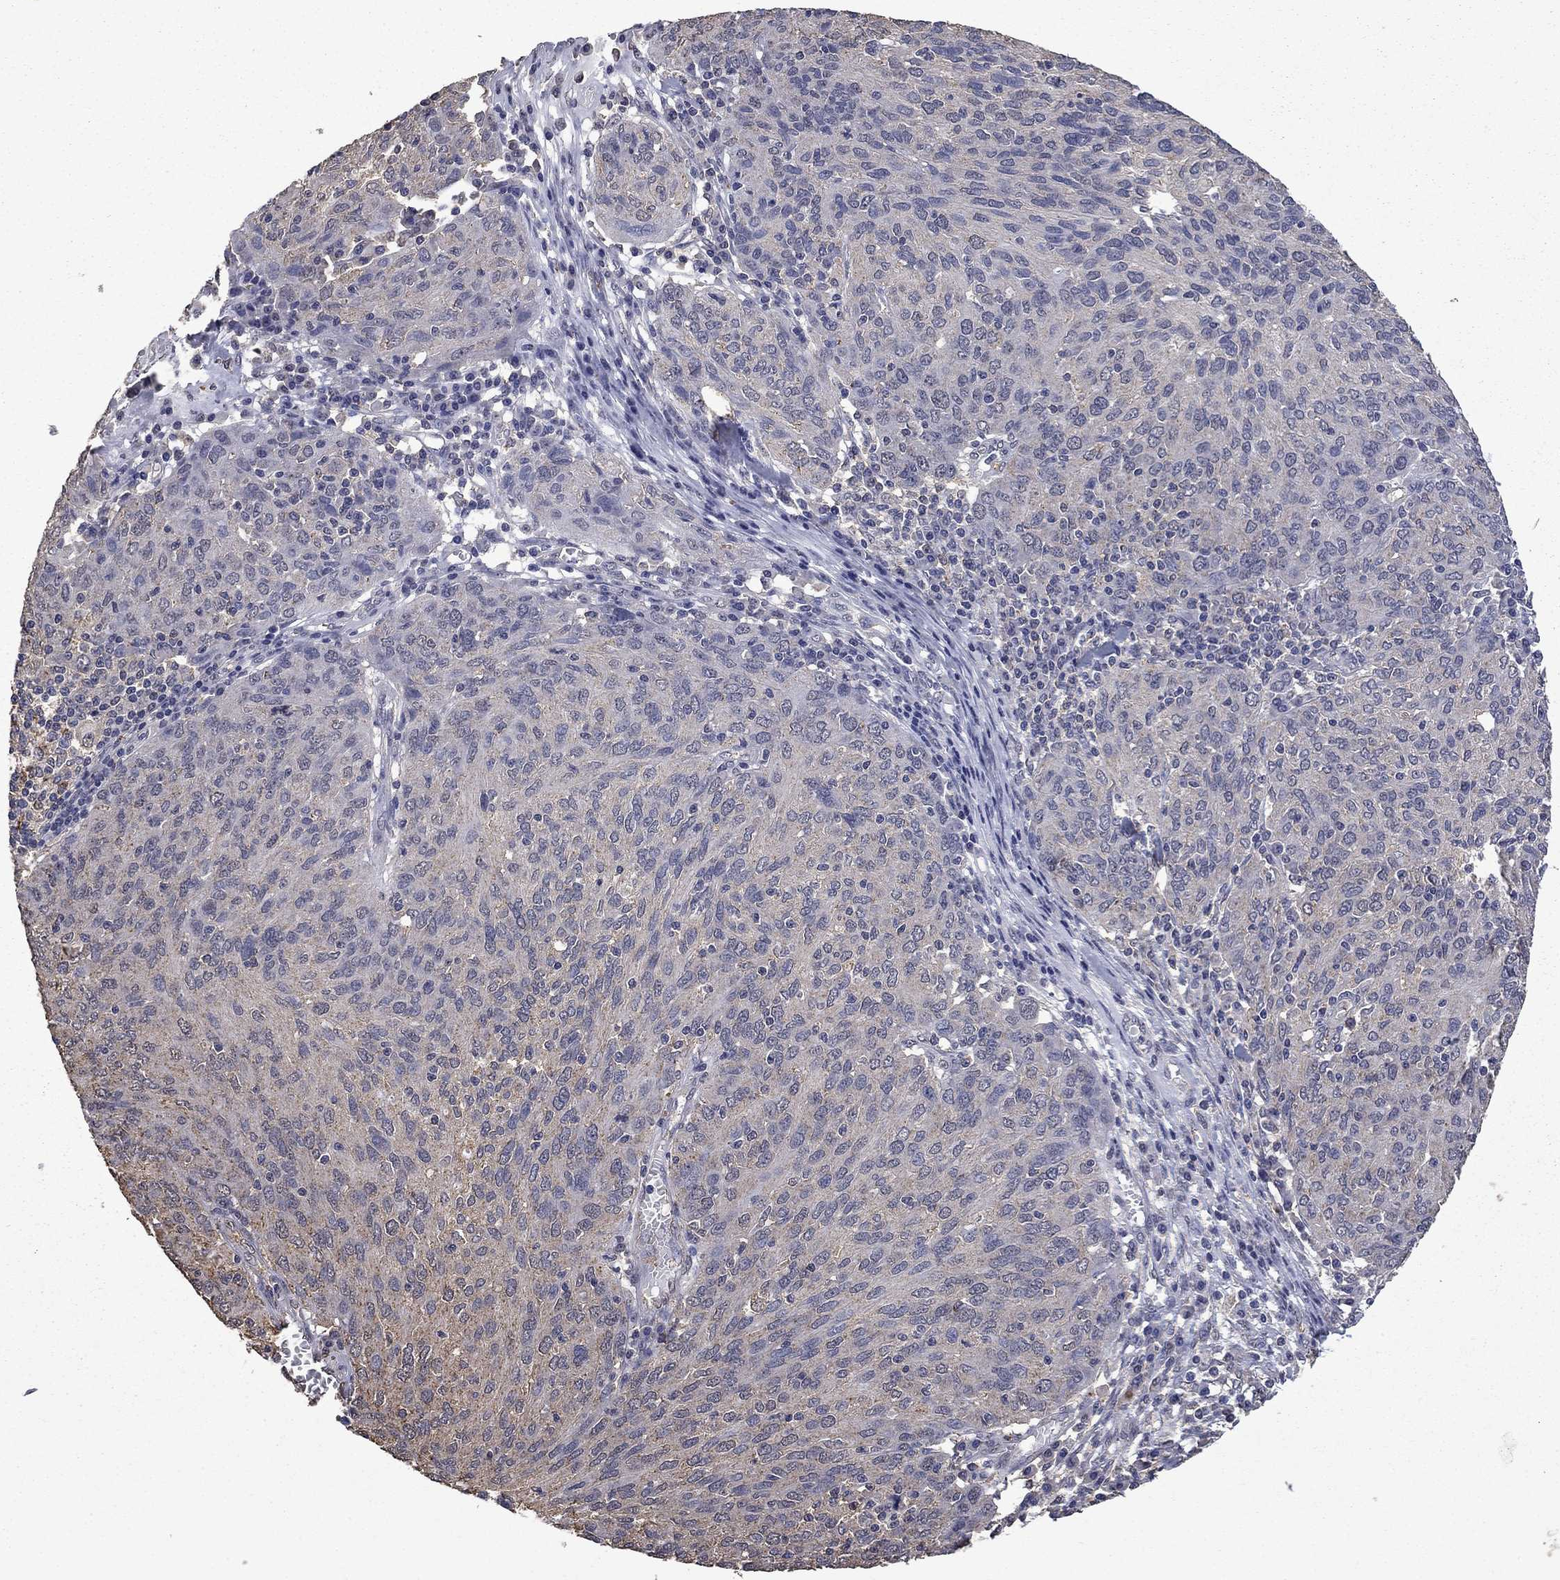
{"staining": {"intensity": "negative", "quantity": "none", "location": "none"}, "tissue": "ovarian cancer", "cell_type": "Tumor cells", "image_type": "cancer", "snomed": [{"axis": "morphology", "description": "Carcinoma, endometroid"}, {"axis": "topography", "description": "Ovary"}], "caption": "The micrograph exhibits no significant staining in tumor cells of endometroid carcinoma (ovarian).", "gene": "MFAP3L", "patient": {"sex": "female", "age": 50}}